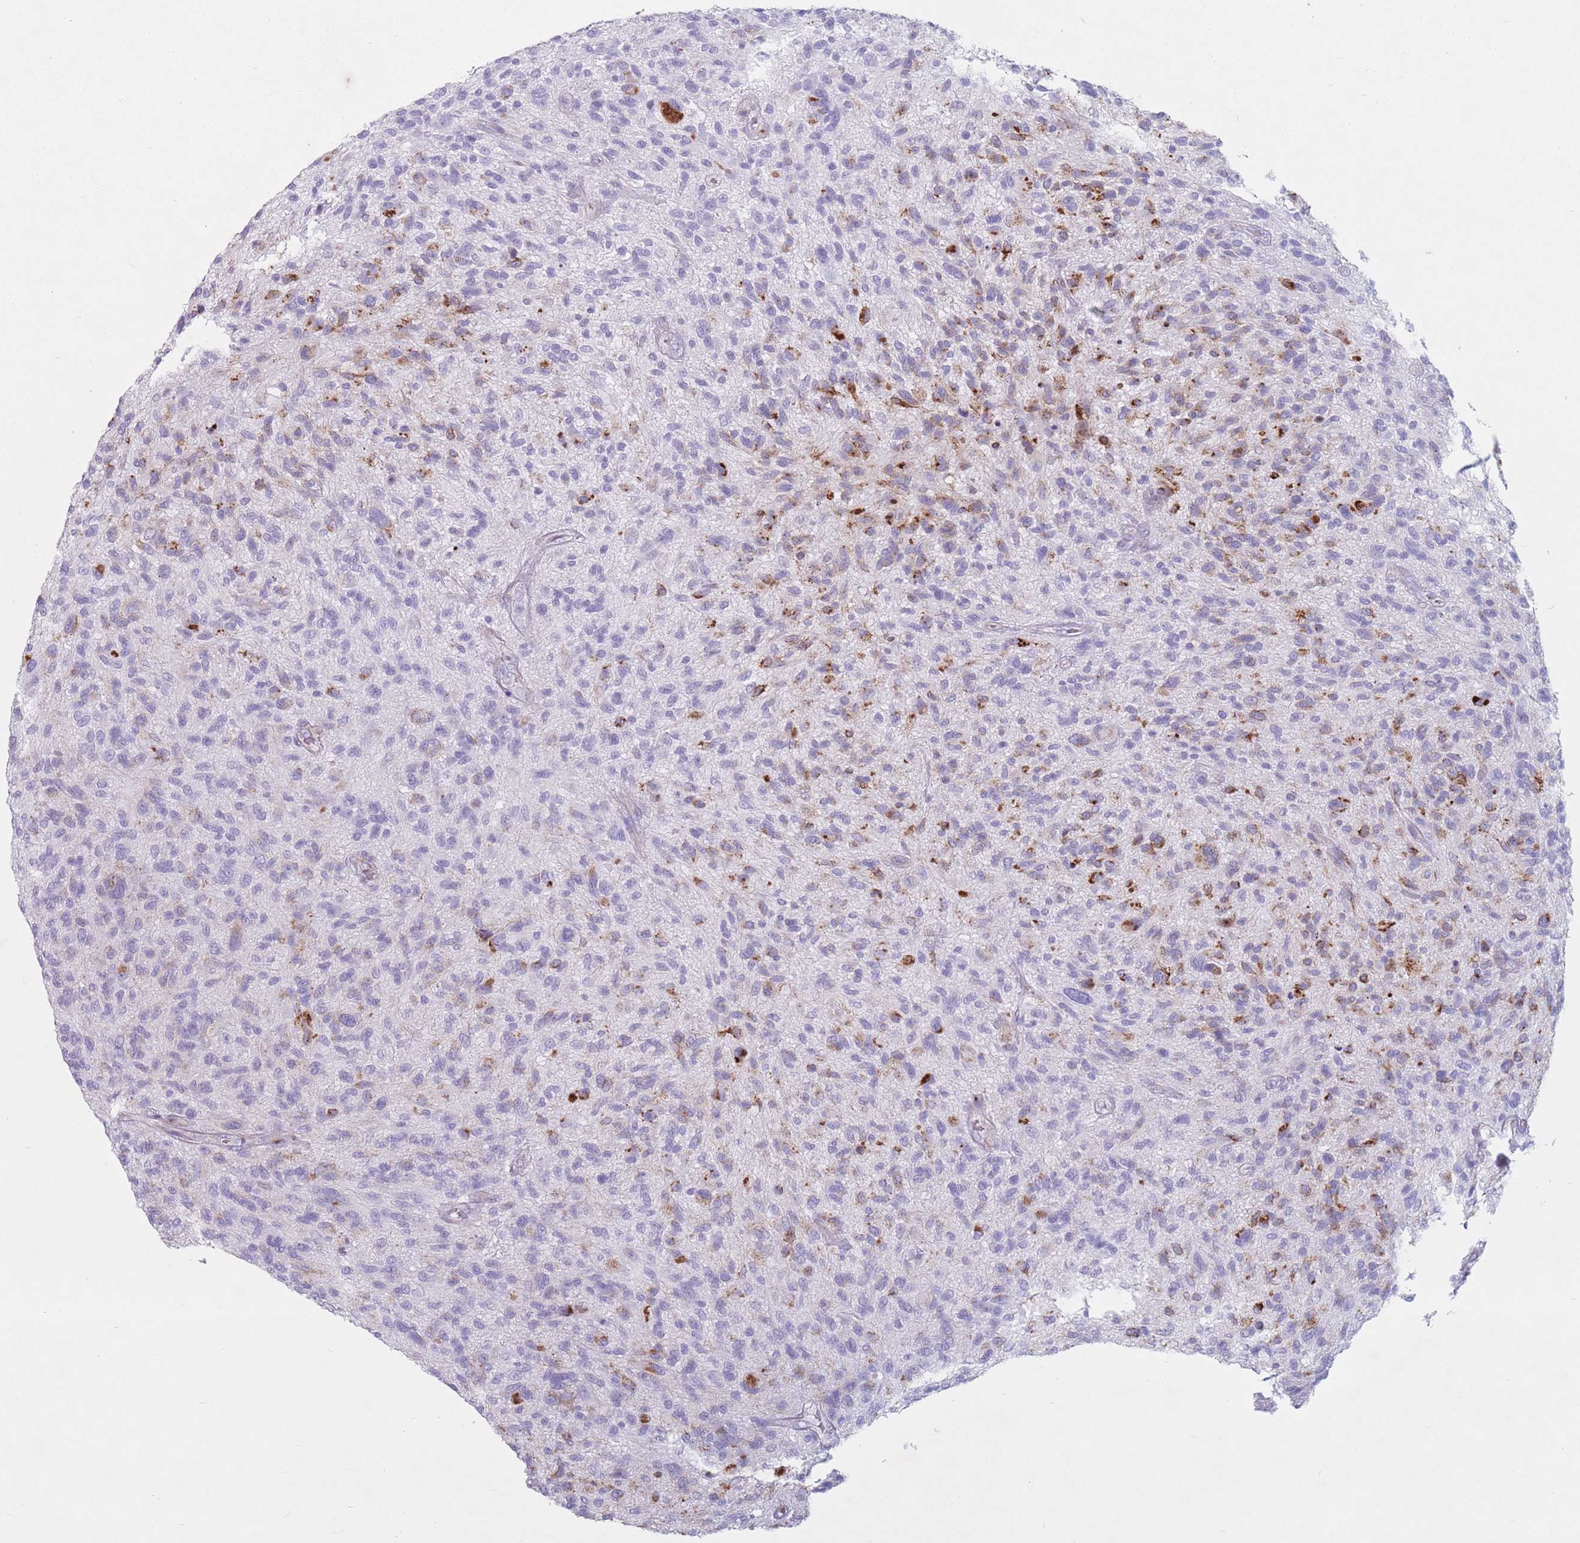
{"staining": {"intensity": "moderate", "quantity": "<25%", "location": "cytoplasmic/membranous"}, "tissue": "glioma", "cell_type": "Tumor cells", "image_type": "cancer", "snomed": [{"axis": "morphology", "description": "Glioma, malignant, High grade"}, {"axis": "topography", "description": "Brain"}], "caption": "Moderate cytoplasmic/membranous staining is seen in about <25% of tumor cells in high-grade glioma (malignant).", "gene": "ST3GAL5", "patient": {"sex": "male", "age": 47}}